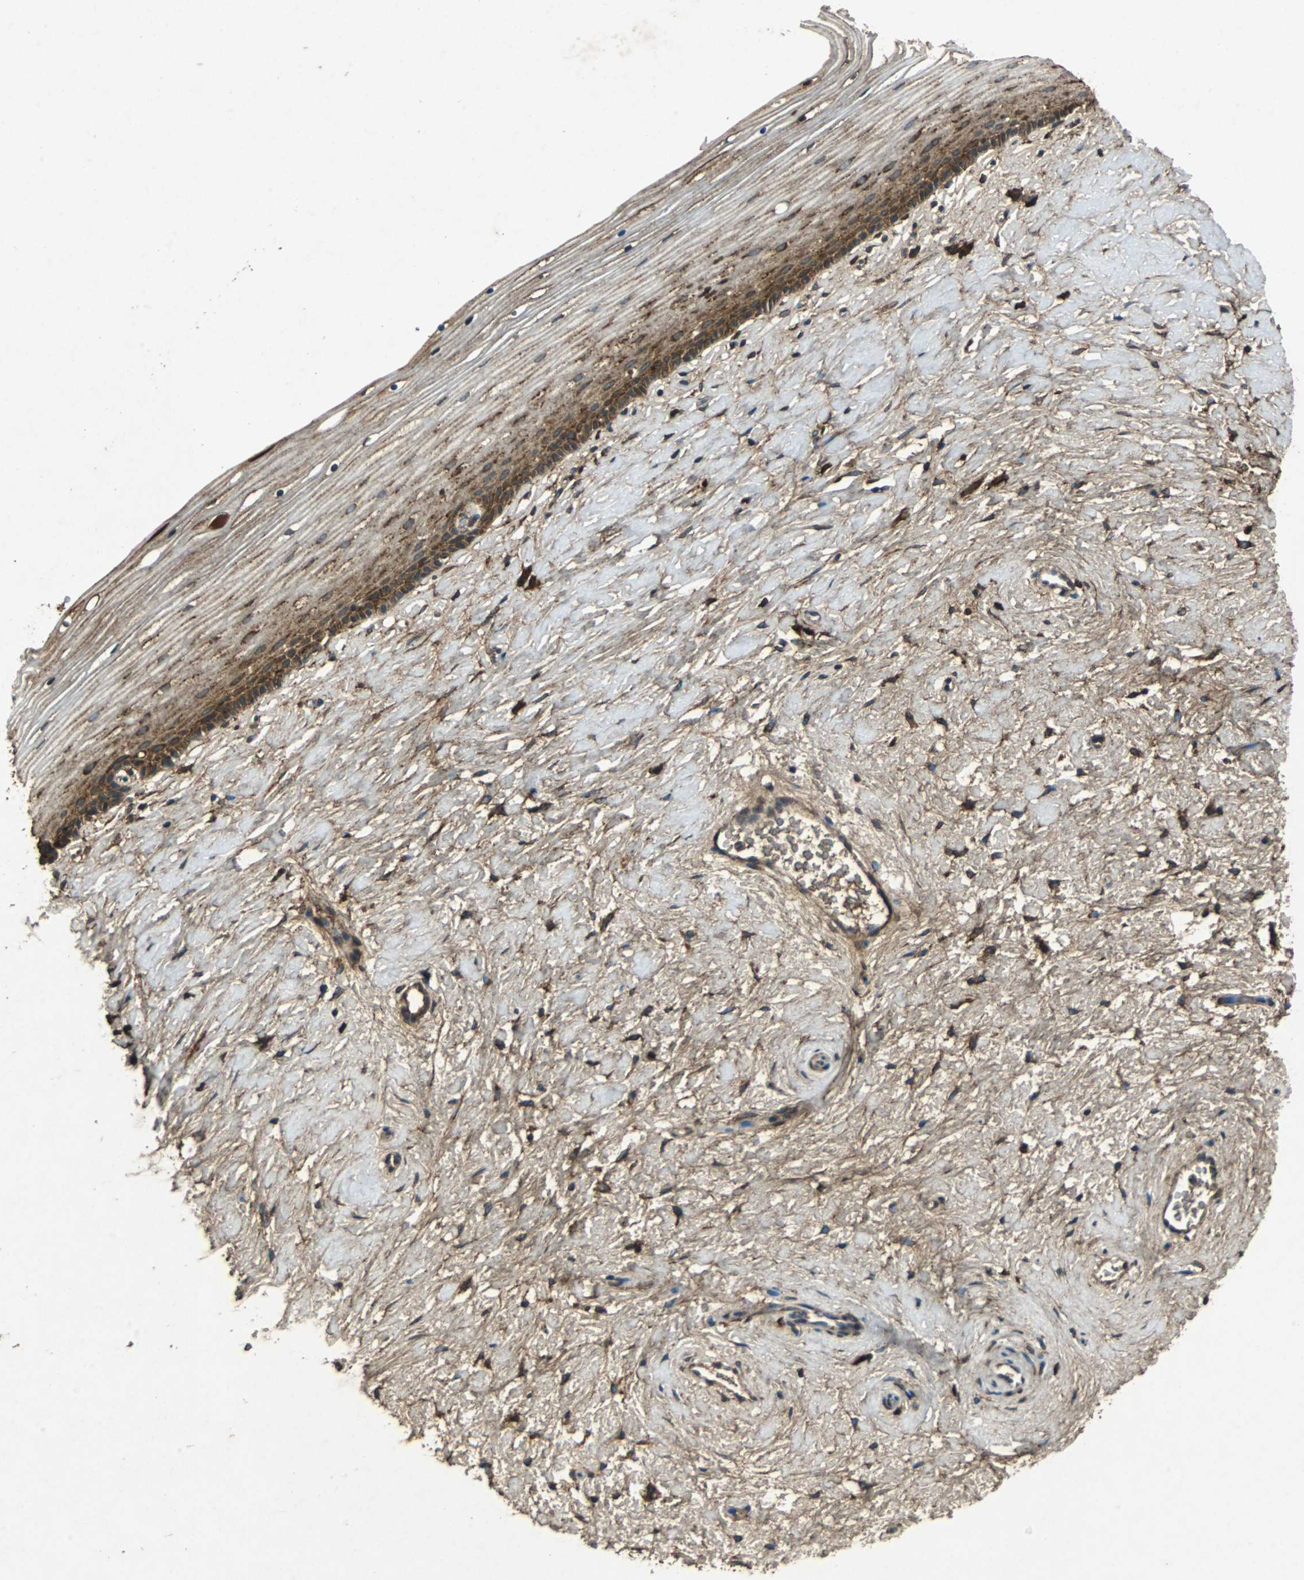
{"staining": {"intensity": "strong", "quantity": ">75%", "location": "cytoplasmic/membranous"}, "tissue": "cervix", "cell_type": "Glandular cells", "image_type": "normal", "snomed": [{"axis": "morphology", "description": "Normal tissue, NOS"}, {"axis": "topography", "description": "Cervix"}], "caption": "A high-resolution photomicrograph shows immunohistochemistry staining of unremarkable cervix, which reveals strong cytoplasmic/membranous expression in about >75% of glandular cells. The staining is performed using DAB brown chromogen to label protein expression. The nuclei are counter-stained blue using hematoxylin.", "gene": "NAA10", "patient": {"sex": "female", "age": 39}}